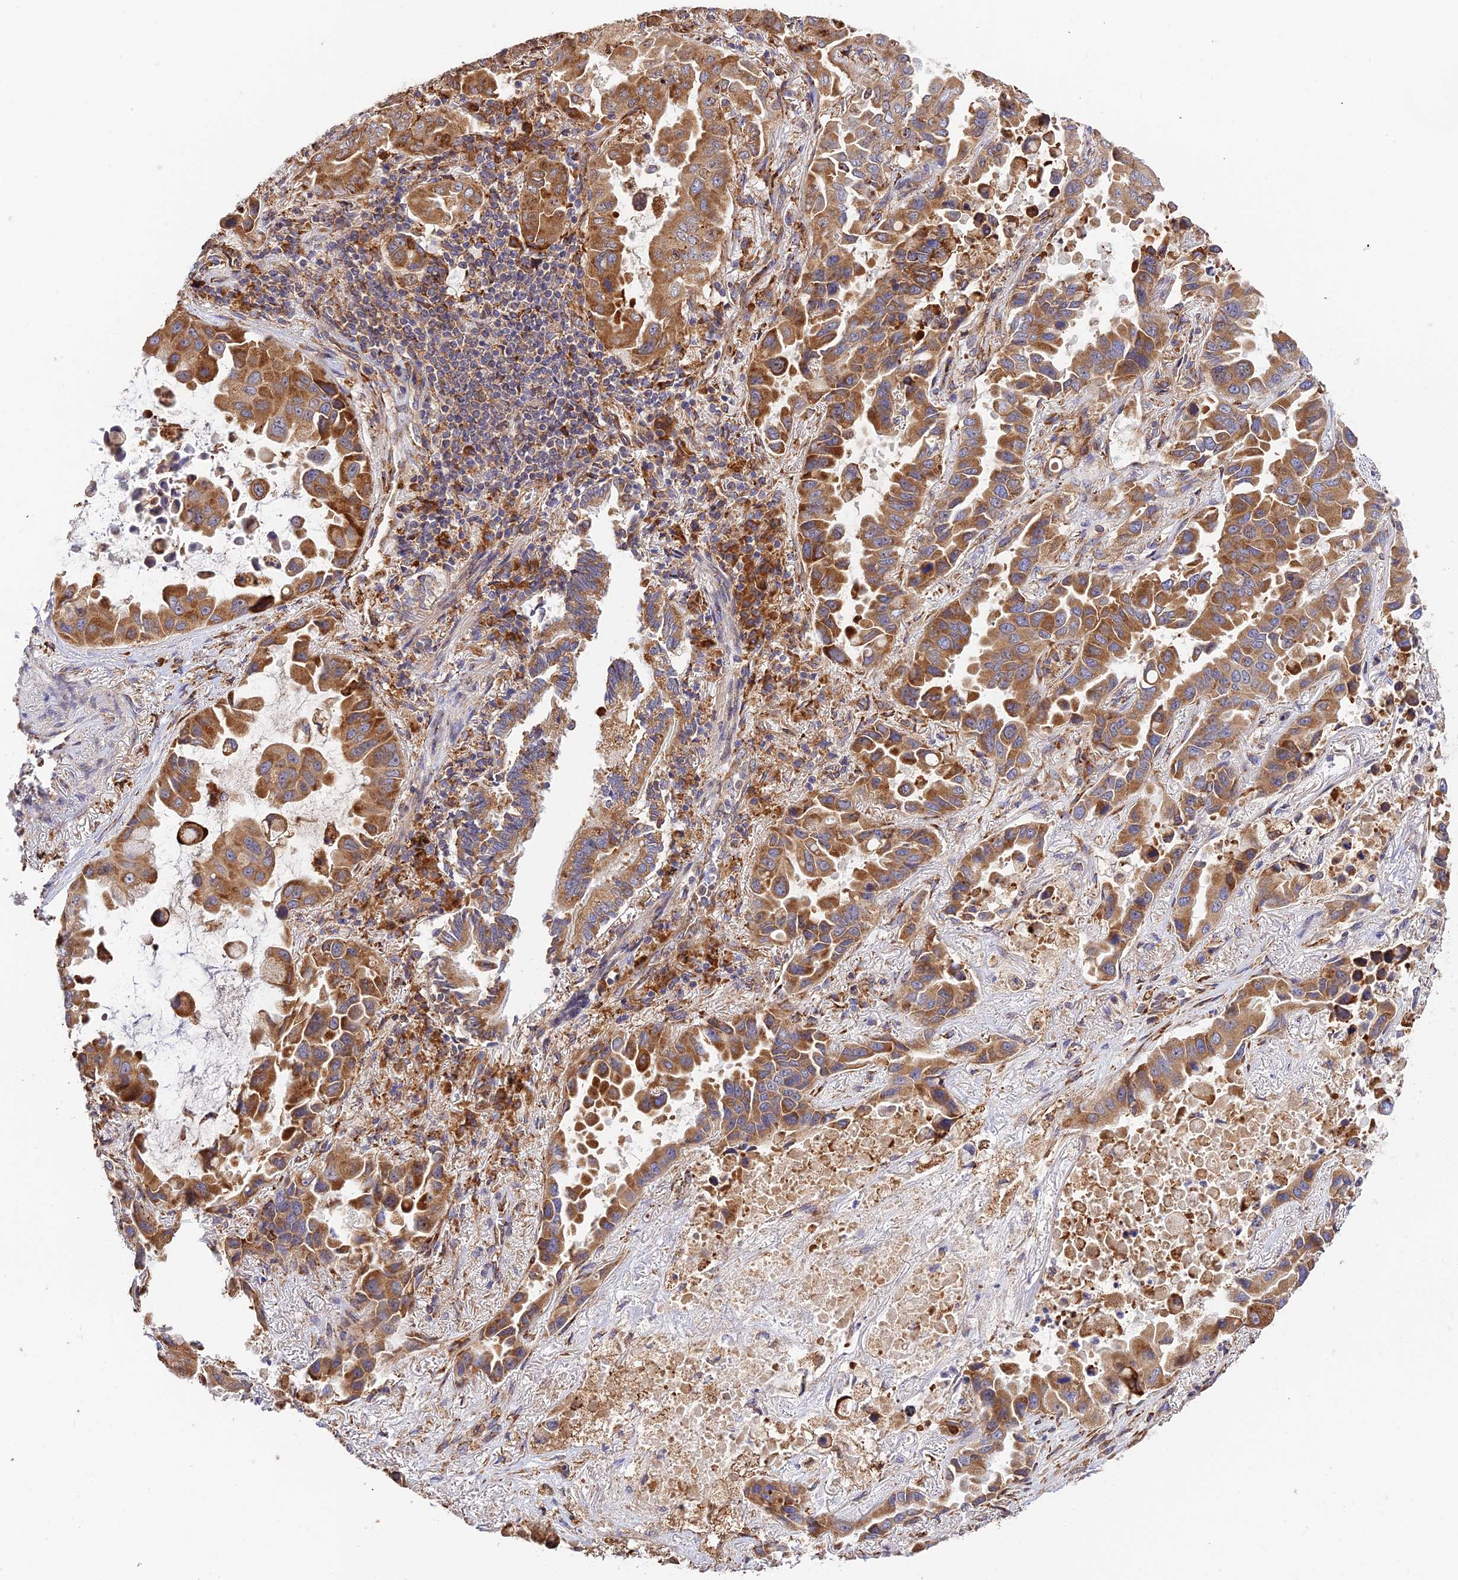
{"staining": {"intensity": "strong", "quantity": ">75%", "location": "cytoplasmic/membranous"}, "tissue": "lung cancer", "cell_type": "Tumor cells", "image_type": "cancer", "snomed": [{"axis": "morphology", "description": "Adenocarcinoma, NOS"}, {"axis": "topography", "description": "Lung"}], "caption": "DAB immunohistochemical staining of lung adenocarcinoma demonstrates strong cytoplasmic/membranous protein staining in about >75% of tumor cells.", "gene": "RPL5", "patient": {"sex": "male", "age": 64}}